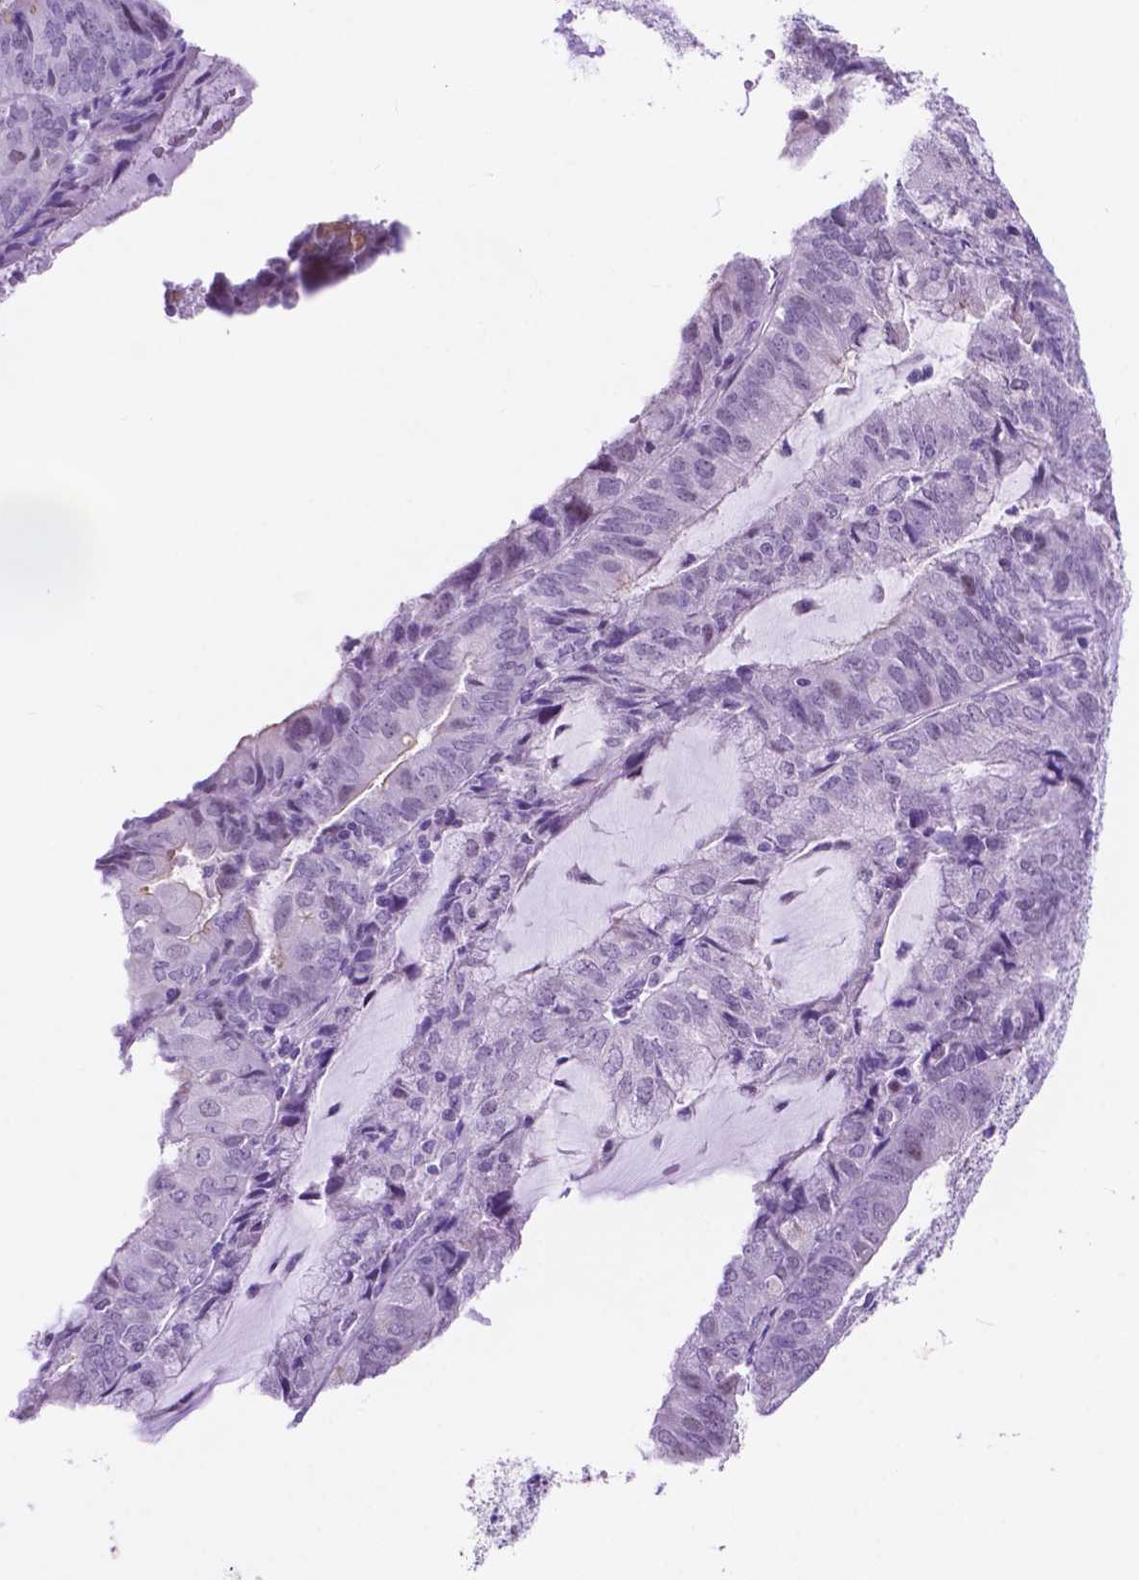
{"staining": {"intensity": "negative", "quantity": "none", "location": "none"}, "tissue": "endometrial cancer", "cell_type": "Tumor cells", "image_type": "cancer", "snomed": [{"axis": "morphology", "description": "Adenocarcinoma, NOS"}, {"axis": "topography", "description": "Endometrium"}], "caption": "This is an immunohistochemistry micrograph of endometrial adenocarcinoma. There is no positivity in tumor cells.", "gene": "ACY3", "patient": {"sex": "female", "age": 81}}